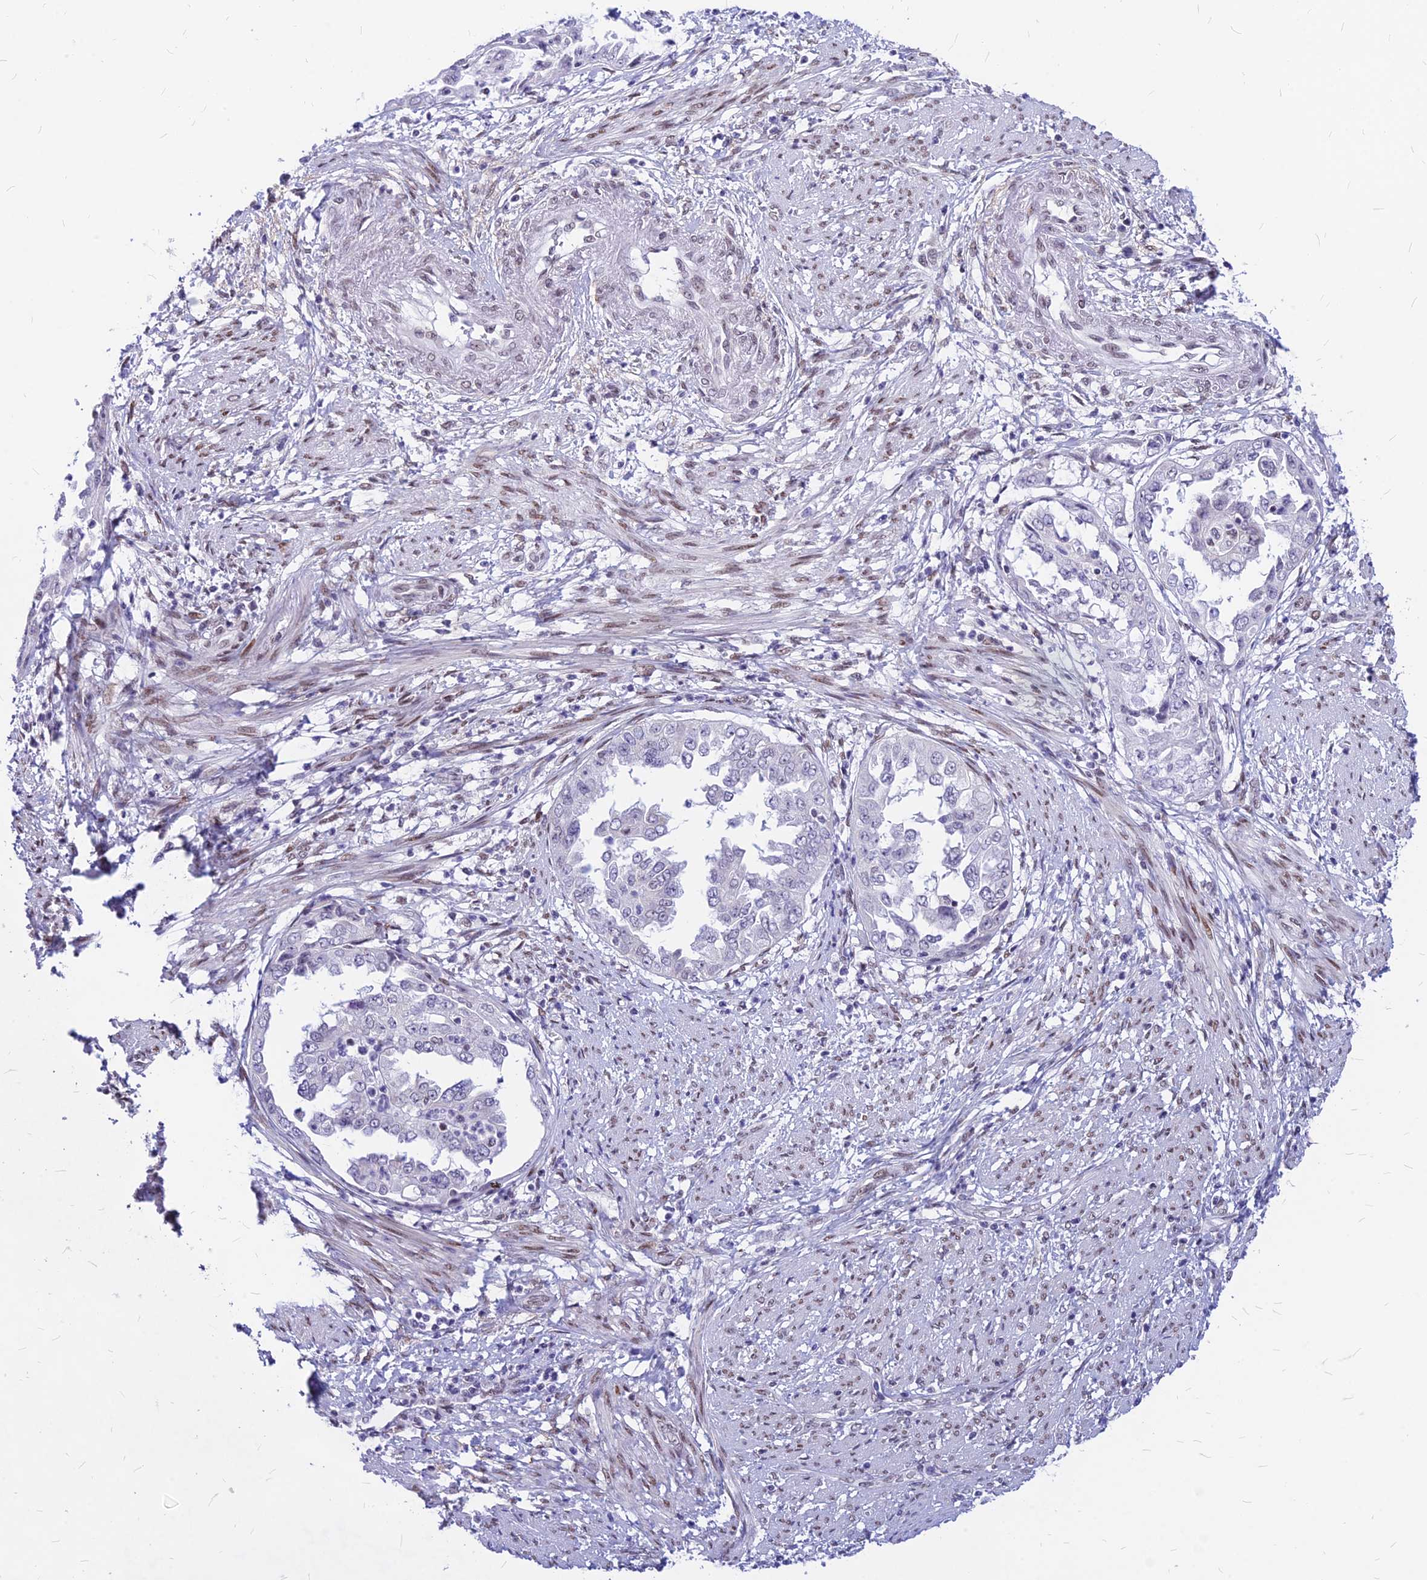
{"staining": {"intensity": "negative", "quantity": "none", "location": "none"}, "tissue": "endometrial cancer", "cell_type": "Tumor cells", "image_type": "cancer", "snomed": [{"axis": "morphology", "description": "Adenocarcinoma, NOS"}, {"axis": "topography", "description": "Endometrium"}], "caption": "Immunohistochemistry (IHC) photomicrograph of human endometrial cancer (adenocarcinoma) stained for a protein (brown), which displays no expression in tumor cells.", "gene": "KCTD13", "patient": {"sex": "female", "age": 85}}